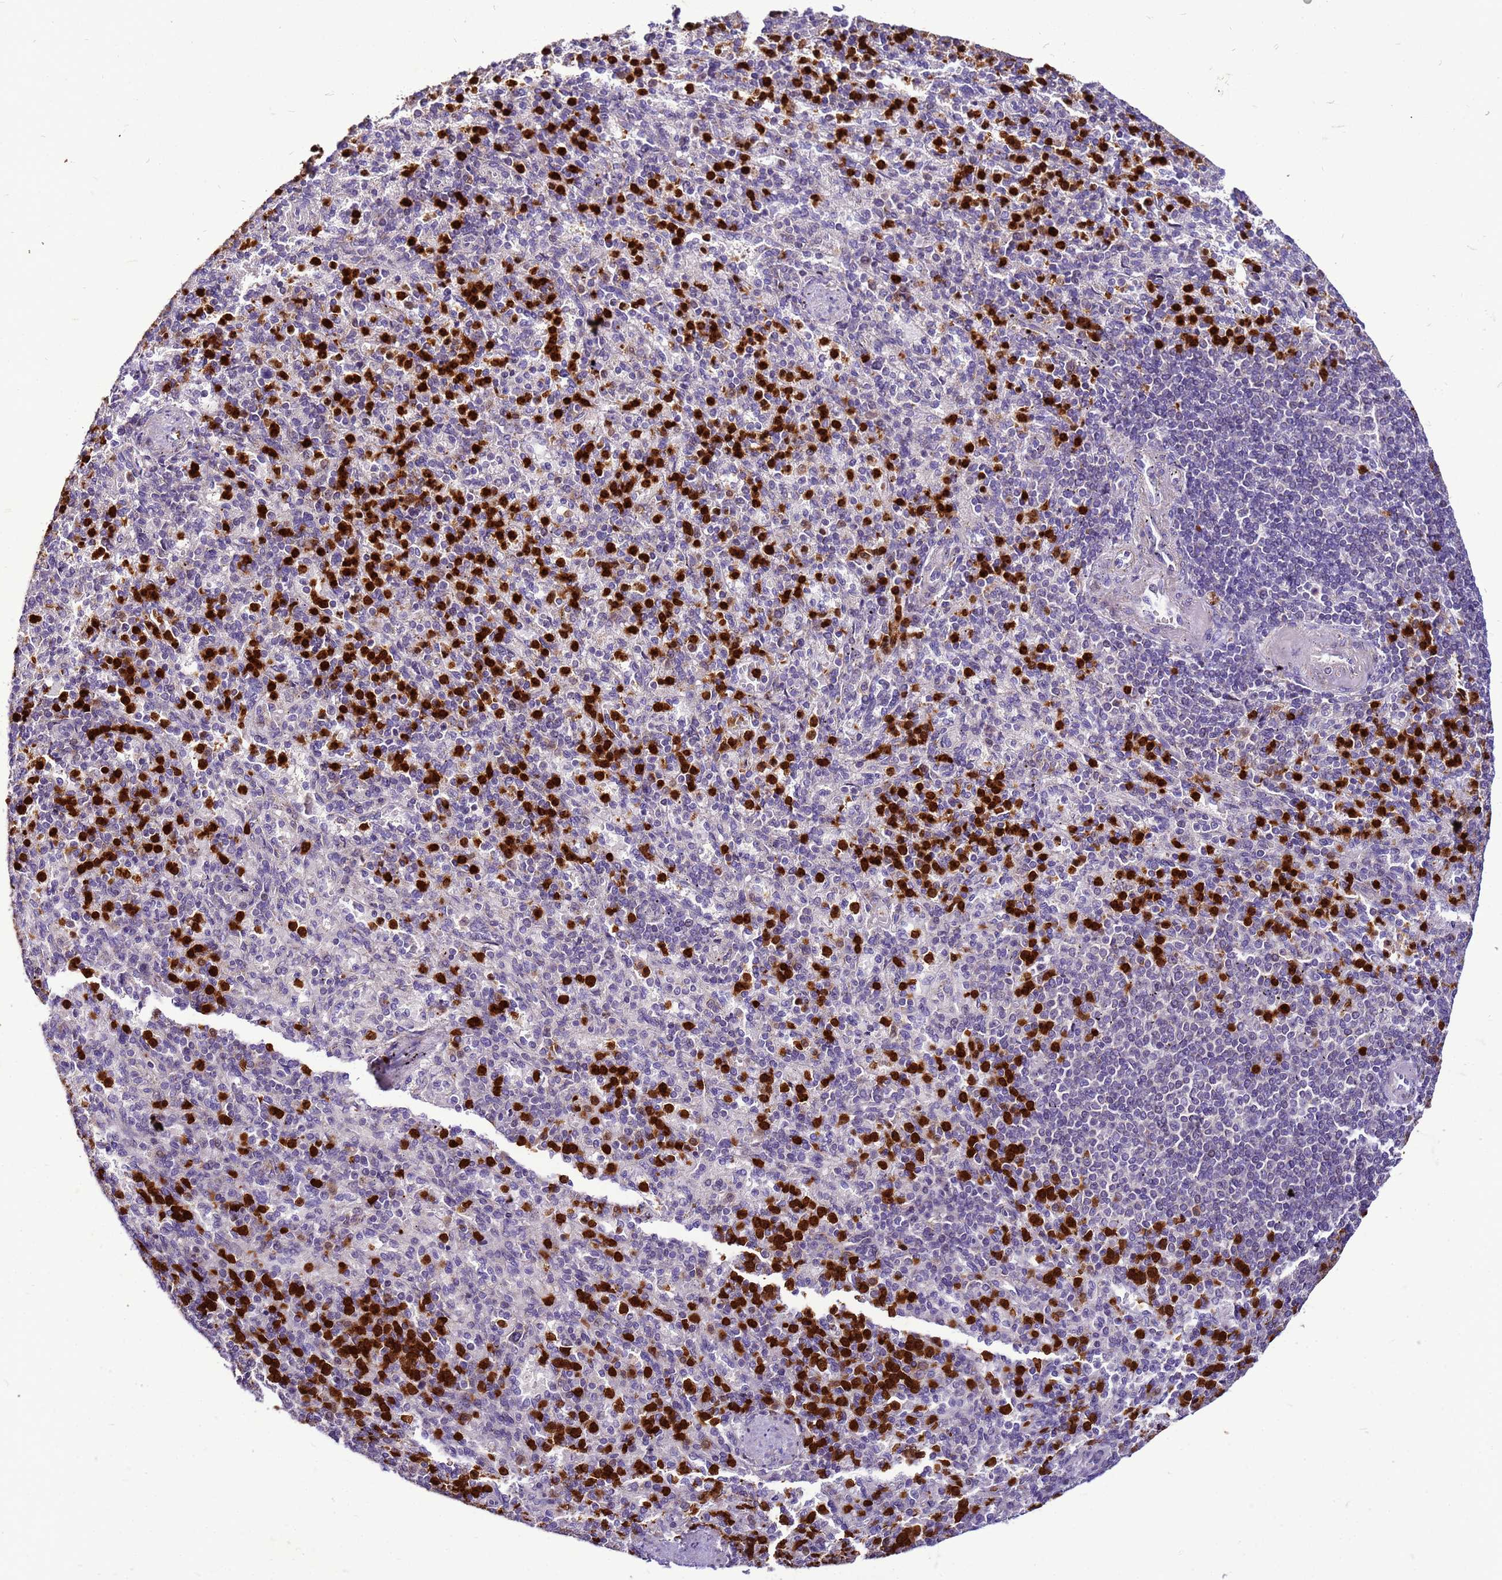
{"staining": {"intensity": "strong", "quantity": "25%-75%", "location": "nuclear"}, "tissue": "spleen", "cell_type": "Cells in red pulp", "image_type": "normal", "snomed": [{"axis": "morphology", "description": "Normal tissue, NOS"}, {"axis": "topography", "description": "Spleen"}], "caption": "Immunohistochemistry photomicrograph of normal spleen stained for a protein (brown), which reveals high levels of strong nuclear staining in about 25%-75% of cells in red pulp.", "gene": "VPS4B", "patient": {"sex": "female", "age": 74}}